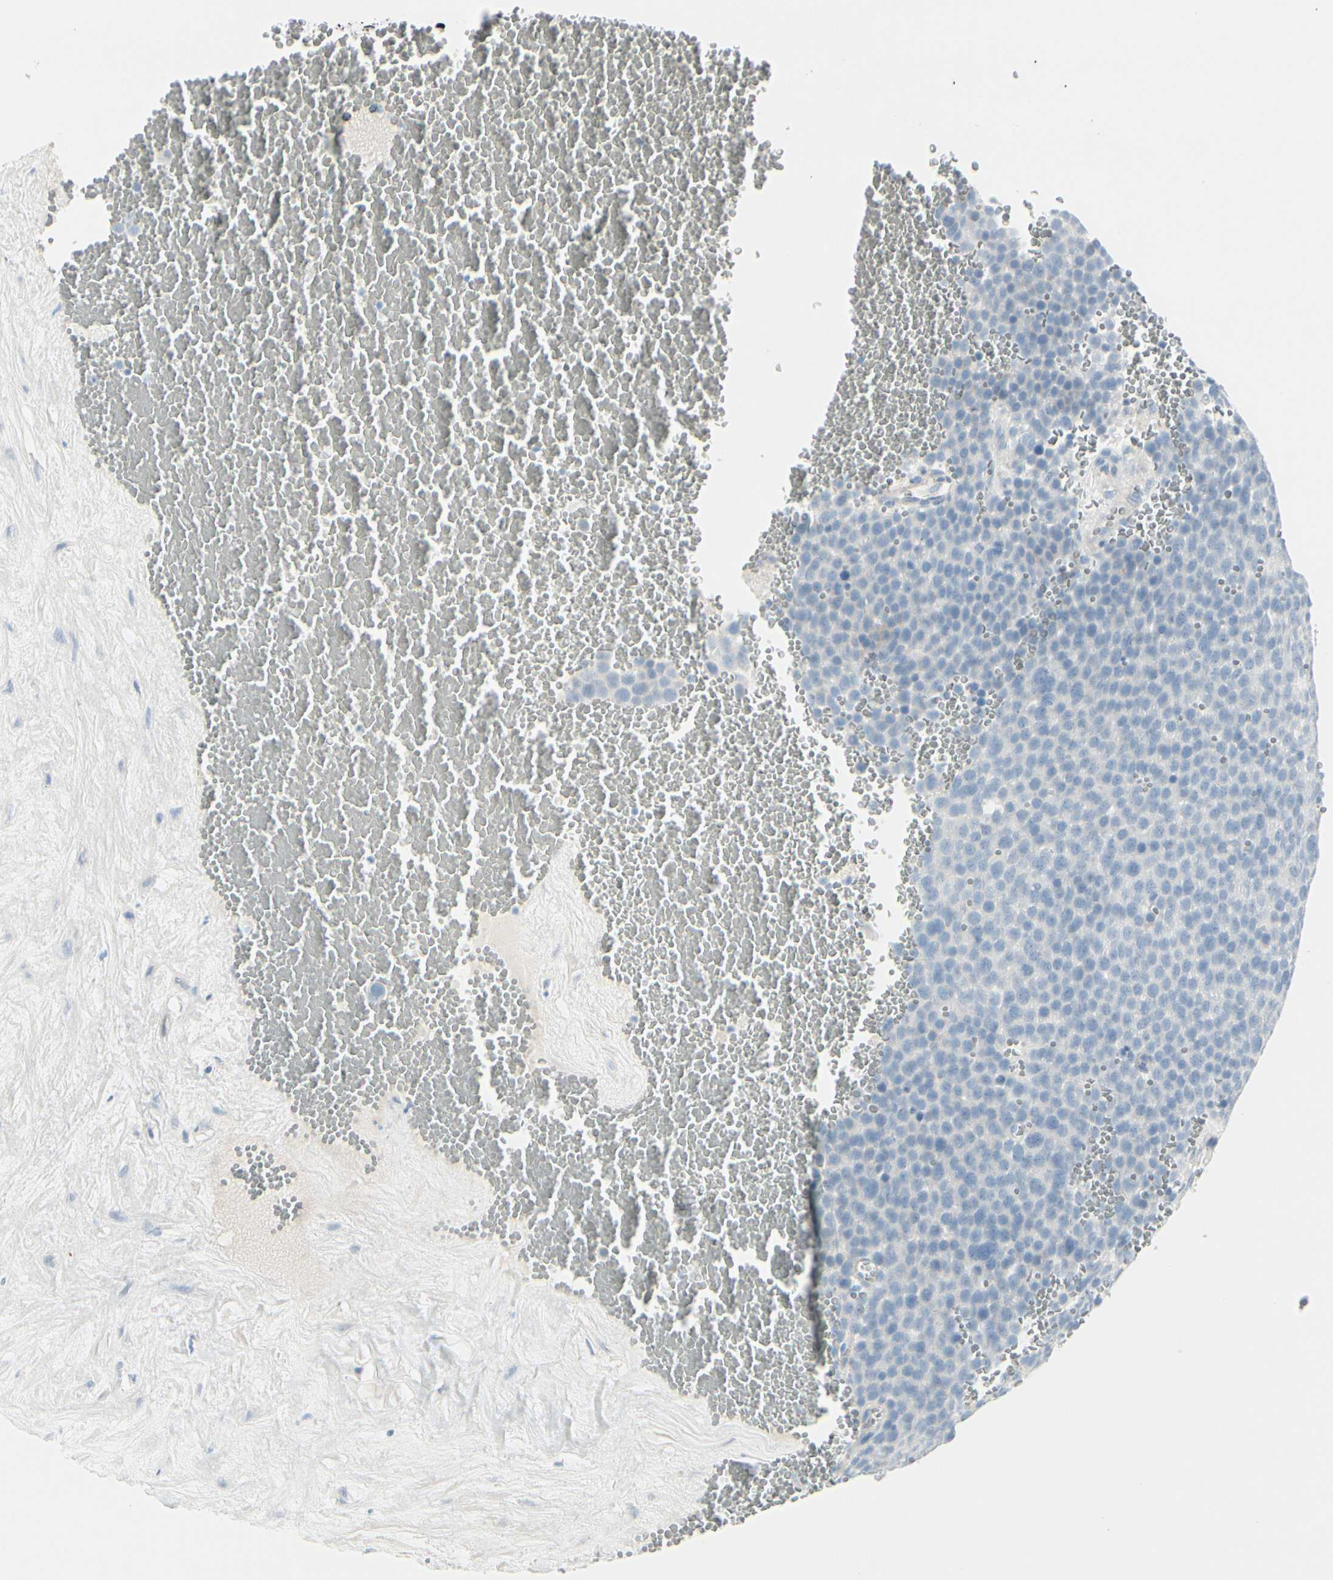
{"staining": {"intensity": "negative", "quantity": "none", "location": "none"}, "tissue": "testis cancer", "cell_type": "Tumor cells", "image_type": "cancer", "snomed": [{"axis": "morphology", "description": "Seminoma, NOS"}, {"axis": "topography", "description": "Testis"}], "caption": "There is no significant expression in tumor cells of testis cancer.", "gene": "CDHR5", "patient": {"sex": "male", "age": 71}}